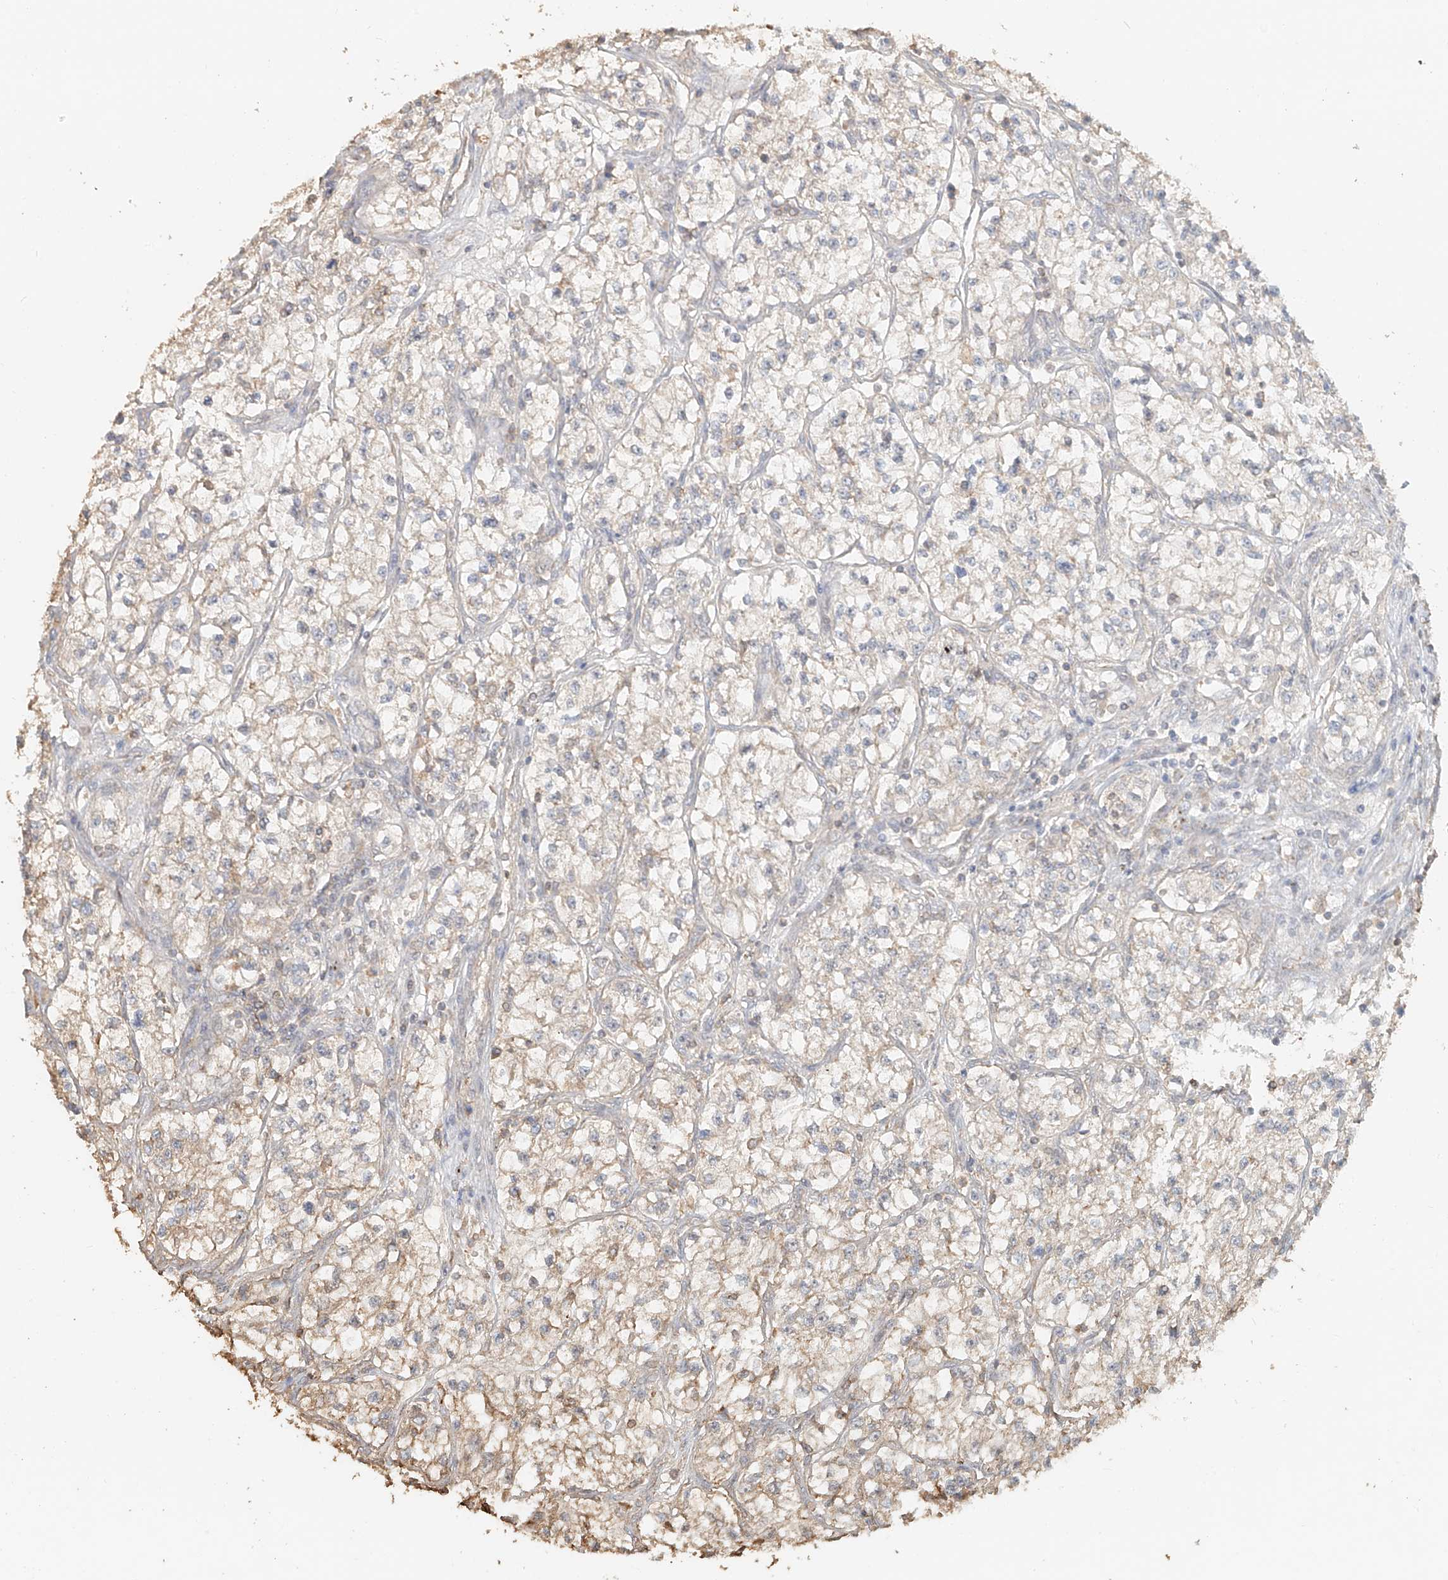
{"staining": {"intensity": "weak", "quantity": "<25%", "location": "cytoplasmic/membranous"}, "tissue": "renal cancer", "cell_type": "Tumor cells", "image_type": "cancer", "snomed": [{"axis": "morphology", "description": "Adenocarcinoma, NOS"}, {"axis": "topography", "description": "Kidney"}], "caption": "Photomicrograph shows no significant protein expression in tumor cells of renal adenocarcinoma.", "gene": "NPHS1", "patient": {"sex": "female", "age": 57}}